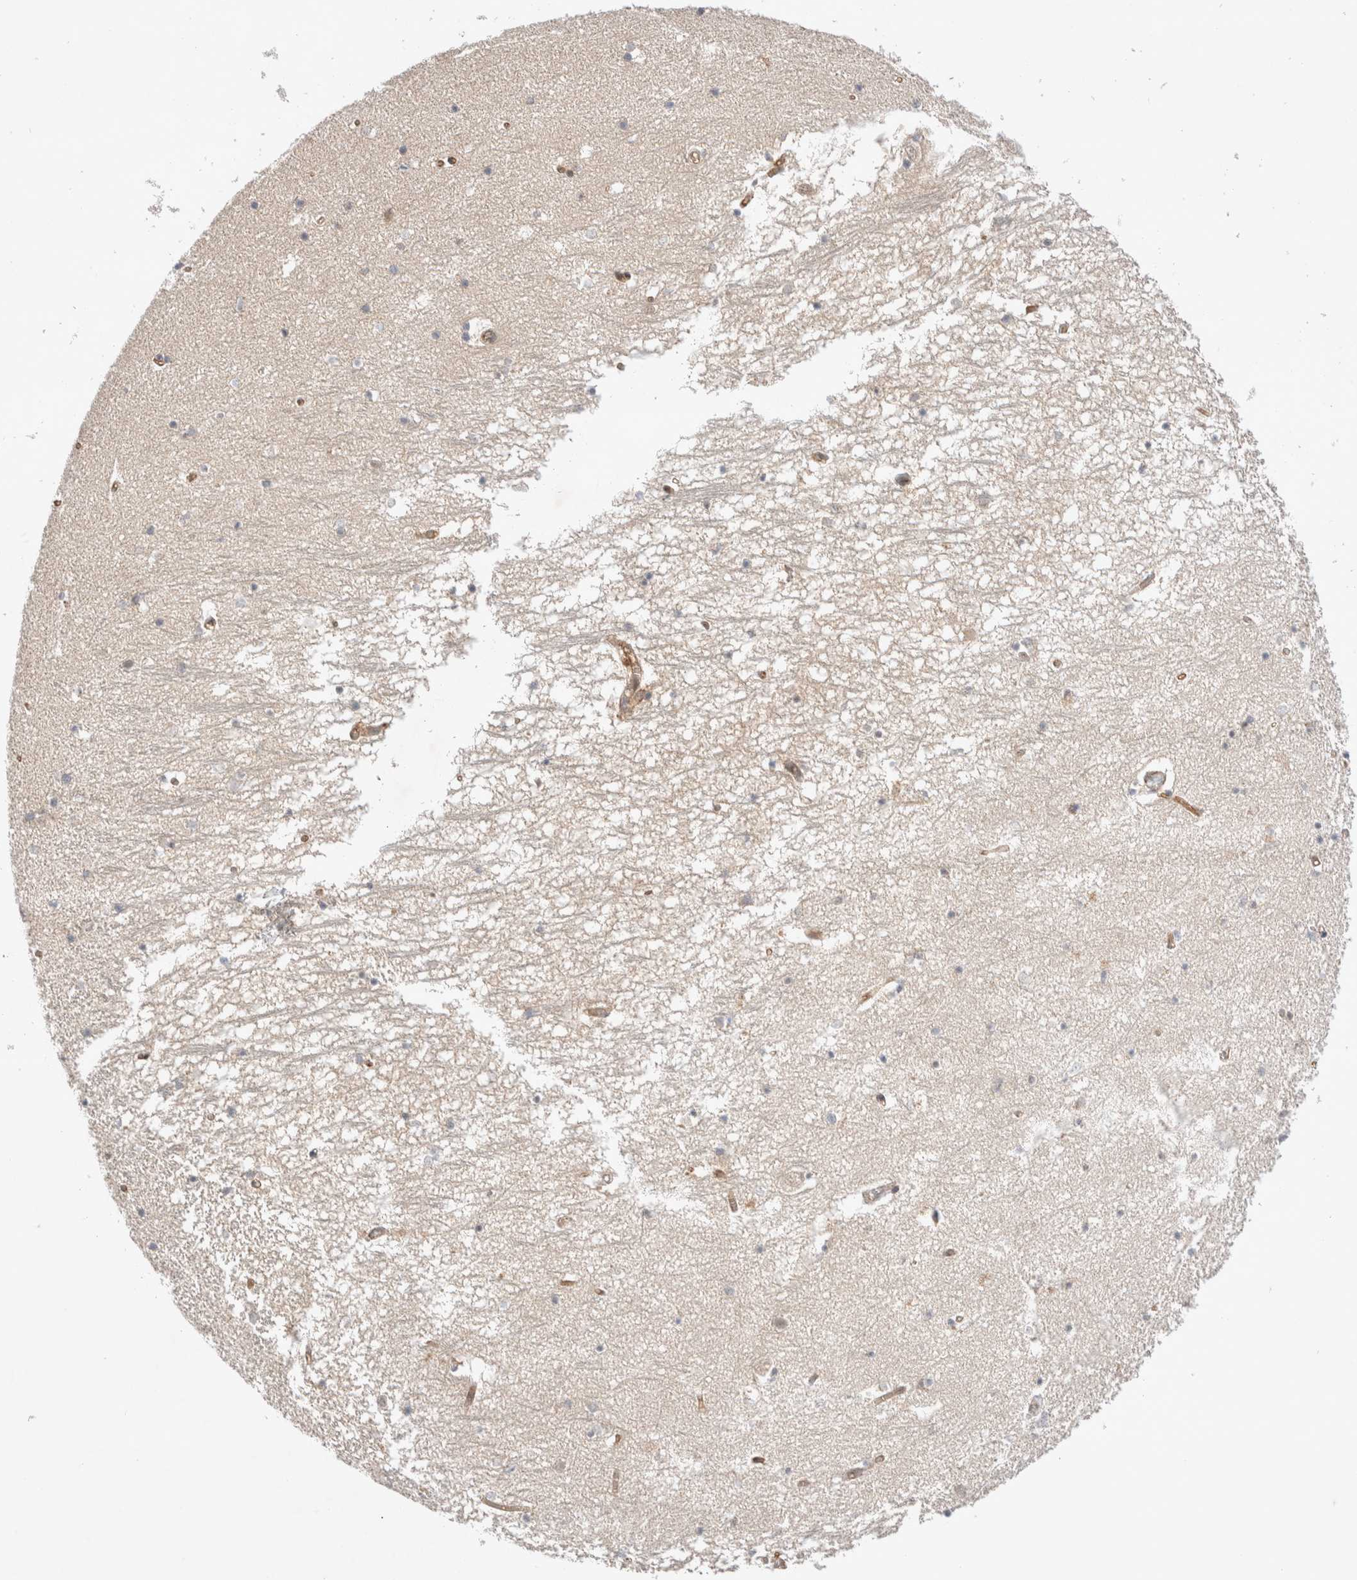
{"staining": {"intensity": "moderate", "quantity": "<25%", "location": "nuclear"}, "tissue": "hippocampus", "cell_type": "Glial cells", "image_type": "normal", "snomed": [{"axis": "morphology", "description": "Normal tissue, NOS"}, {"axis": "topography", "description": "Hippocampus"}], "caption": "Immunohistochemistry (DAB) staining of benign hippocampus shows moderate nuclear protein positivity in approximately <25% of glial cells.", "gene": "ZNF704", "patient": {"sex": "male", "age": 70}}